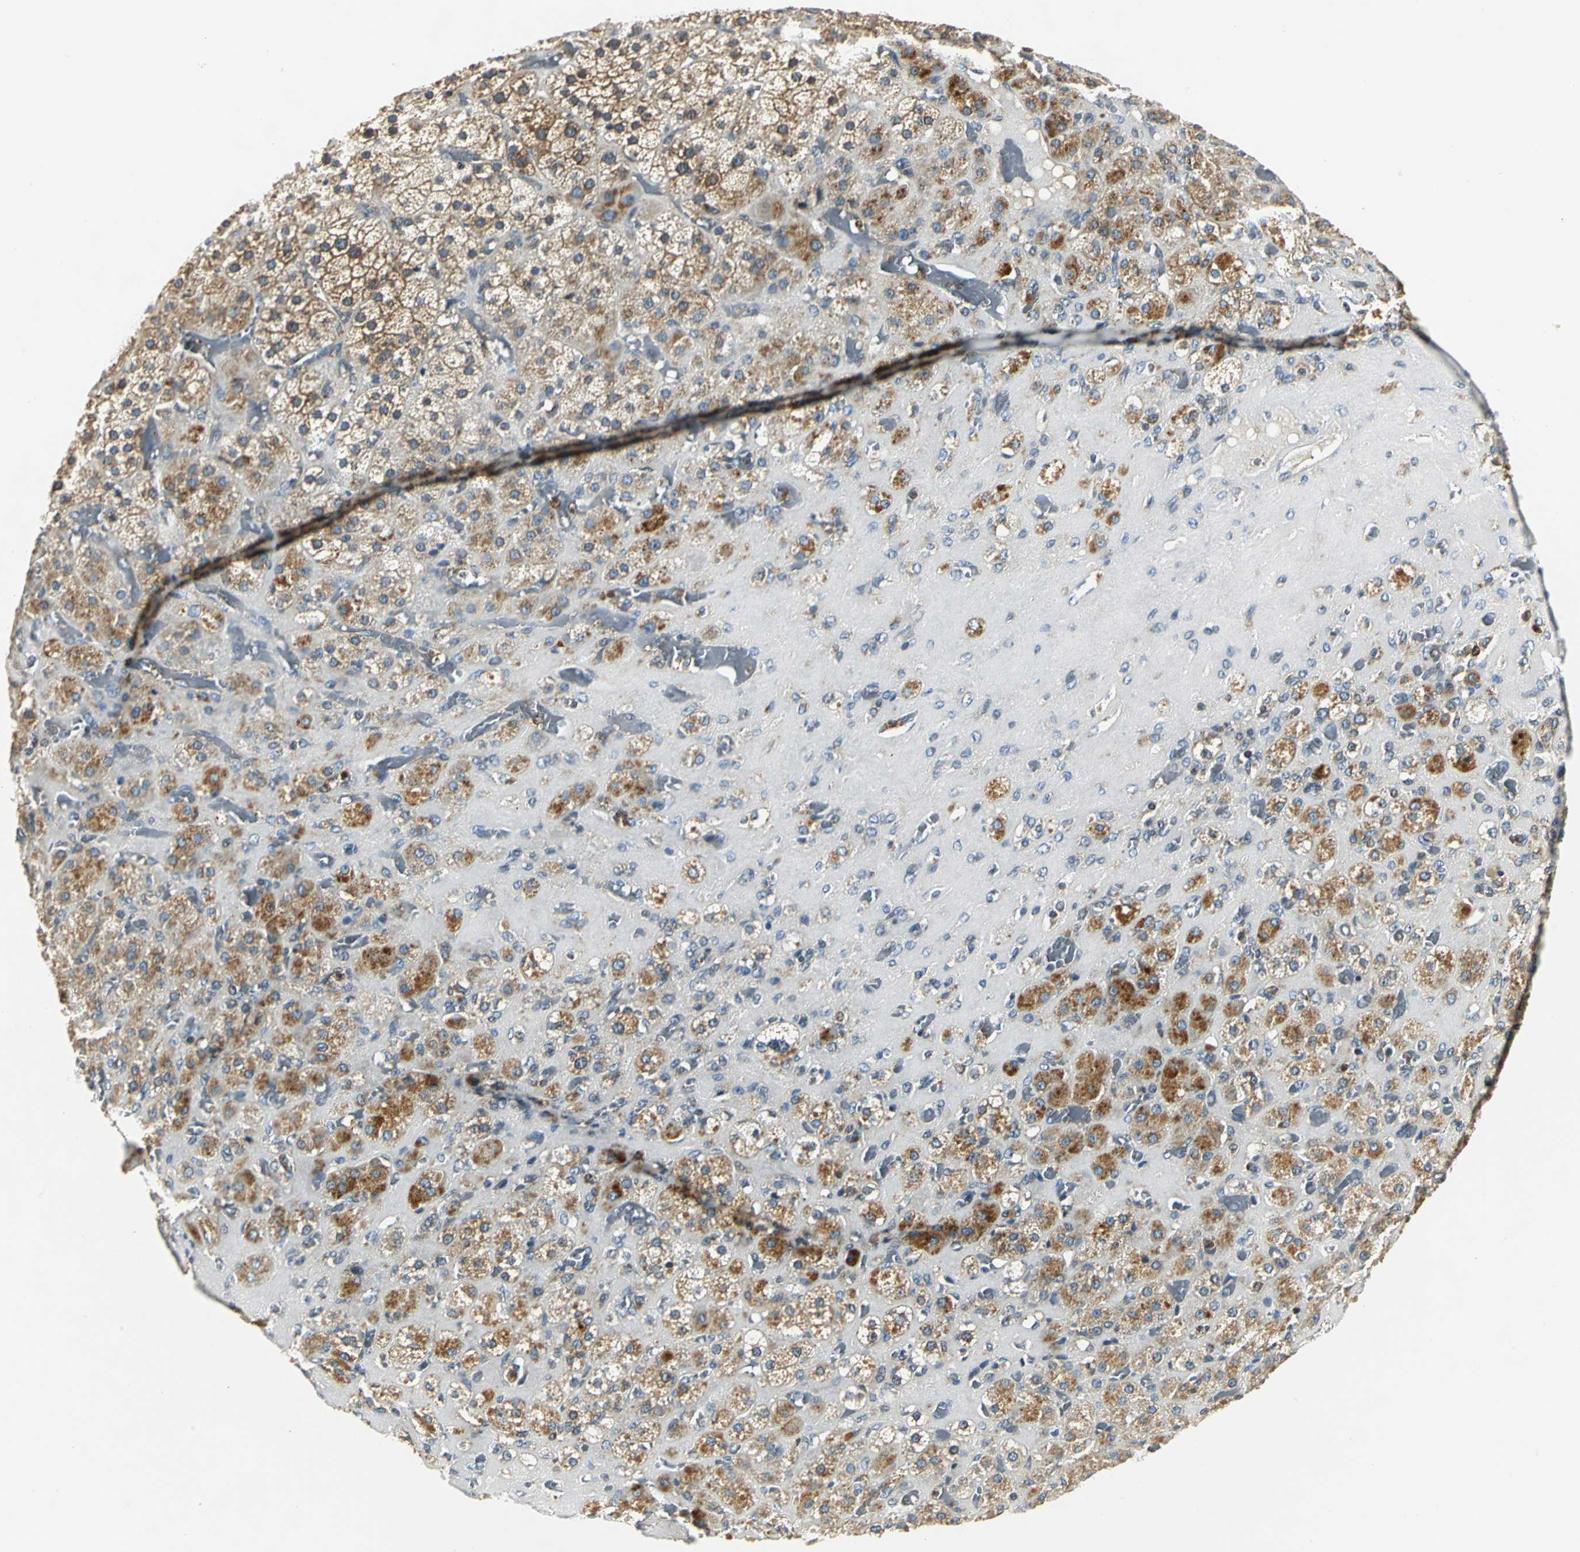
{"staining": {"intensity": "moderate", "quantity": ">75%", "location": "cytoplasmic/membranous"}, "tissue": "adrenal gland", "cell_type": "Glandular cells", "image_type": "normal", "snomed": [{"axis": "morphology", "description": "Normal tissue, NOS"}, {"axis": "topography", "description": "Adrenal gland"}], "caption": "Immunohistochemical staining of unremarkable adrenal gland demonstrates medium levels of moderate cytoplasmic/membranous expression in about >75% of glandular cells. (brown staining indicates protein expression, while blue staining denotes nuclei).", "gene": "USP40", "patient": {"sex": "female", "age": 71}}